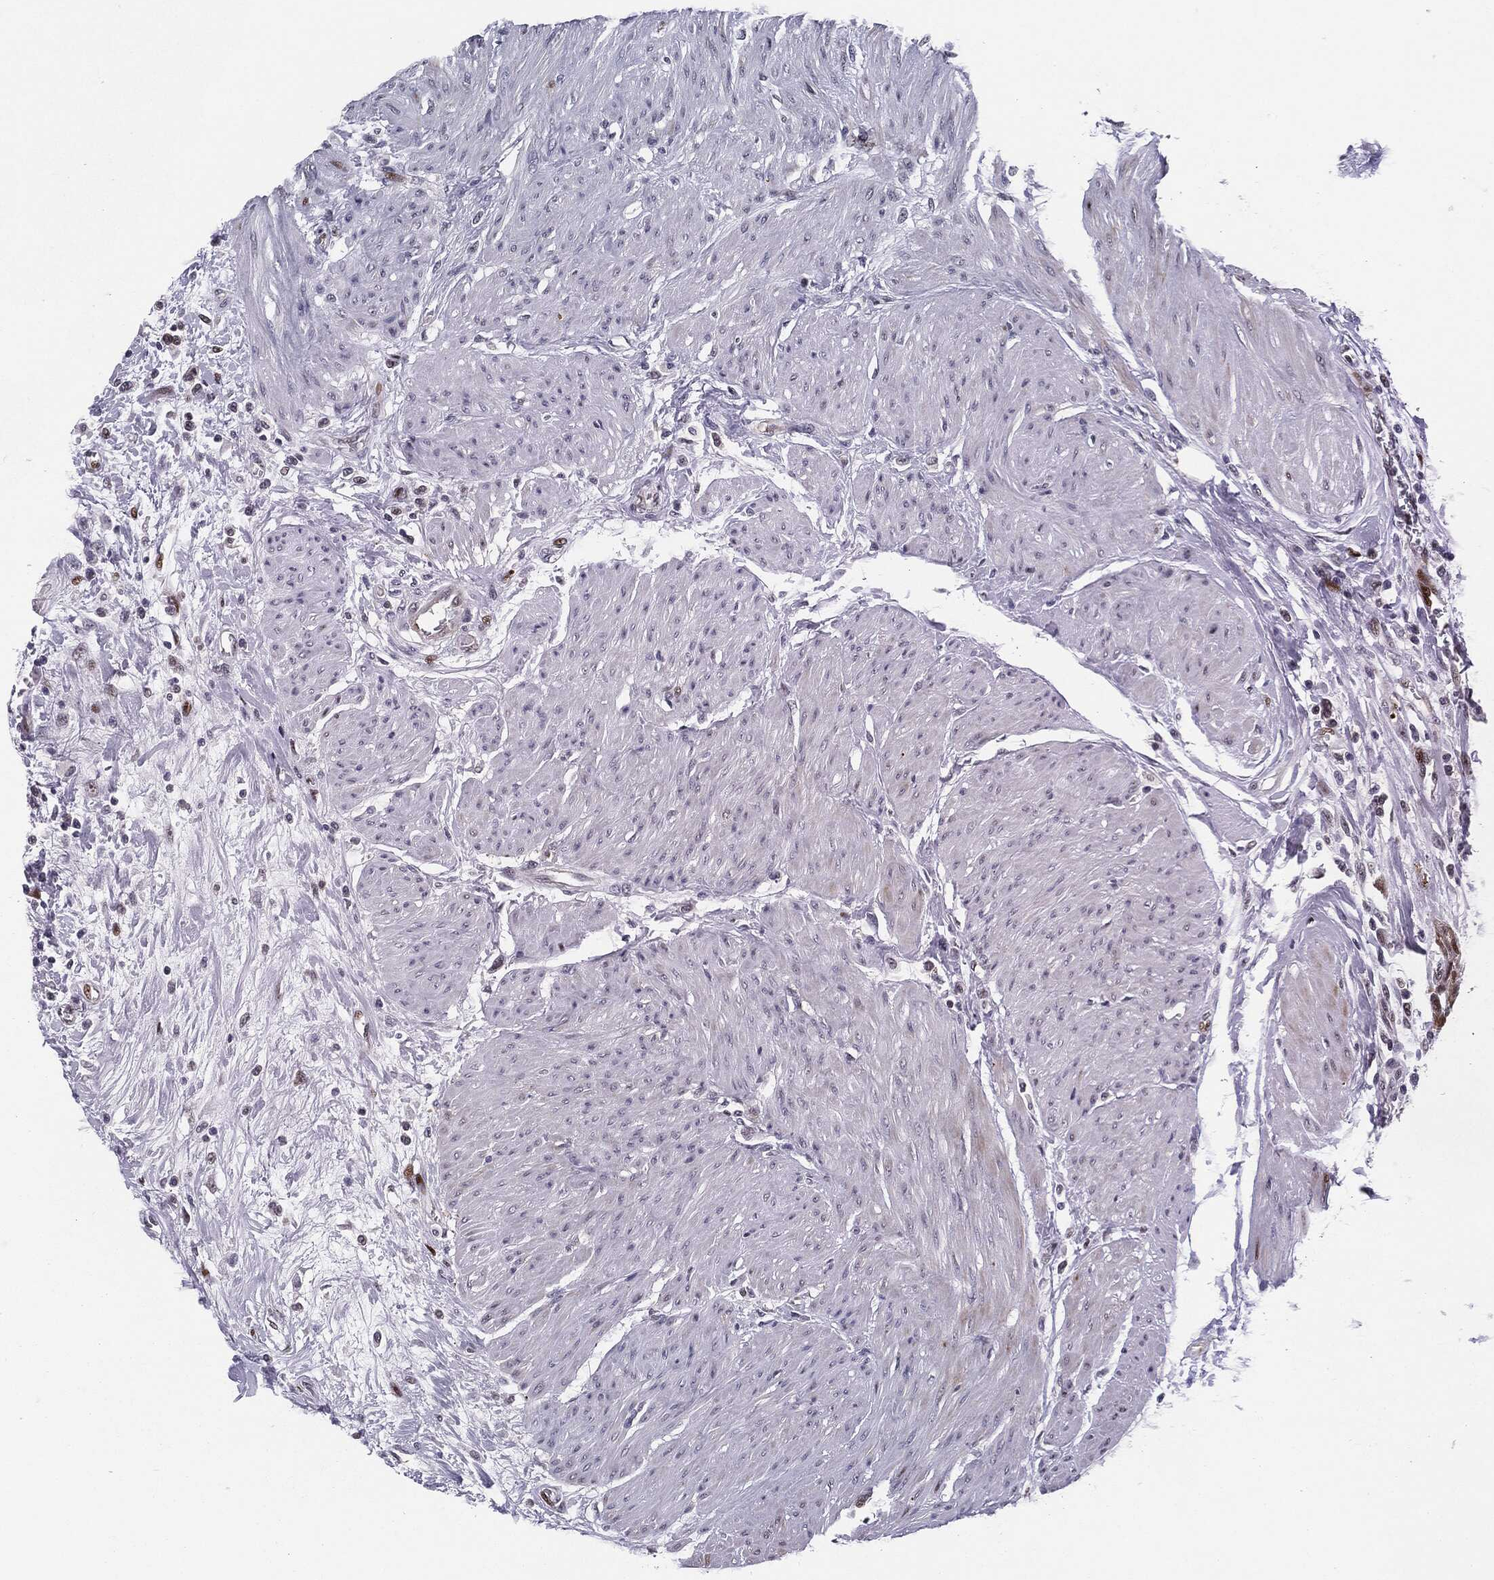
{"staining": {"intensity": "negative", "quantity": "none", "location": "none"}, "tissue": "urothelial cancer", "cell_type": "Tumor cells", "image_type": "cancer", "snomed": [{"axis": "morphology", "description": "Urothelial carcinoma, High grade"}, {"axis": "topography", "description": "Urinary bladder"}], "caption": "Immunohistochemistry of urothelial cancer reveals no positivity in tumor cells. (Stains: DAB (3,3'-diaminobenzidine) IHC with hematoxylin counter stain, Microscopy: brightfield microscopy at high magnification).", "gene": "AKT2", "patient": {"sex": "male", "age": 35}}